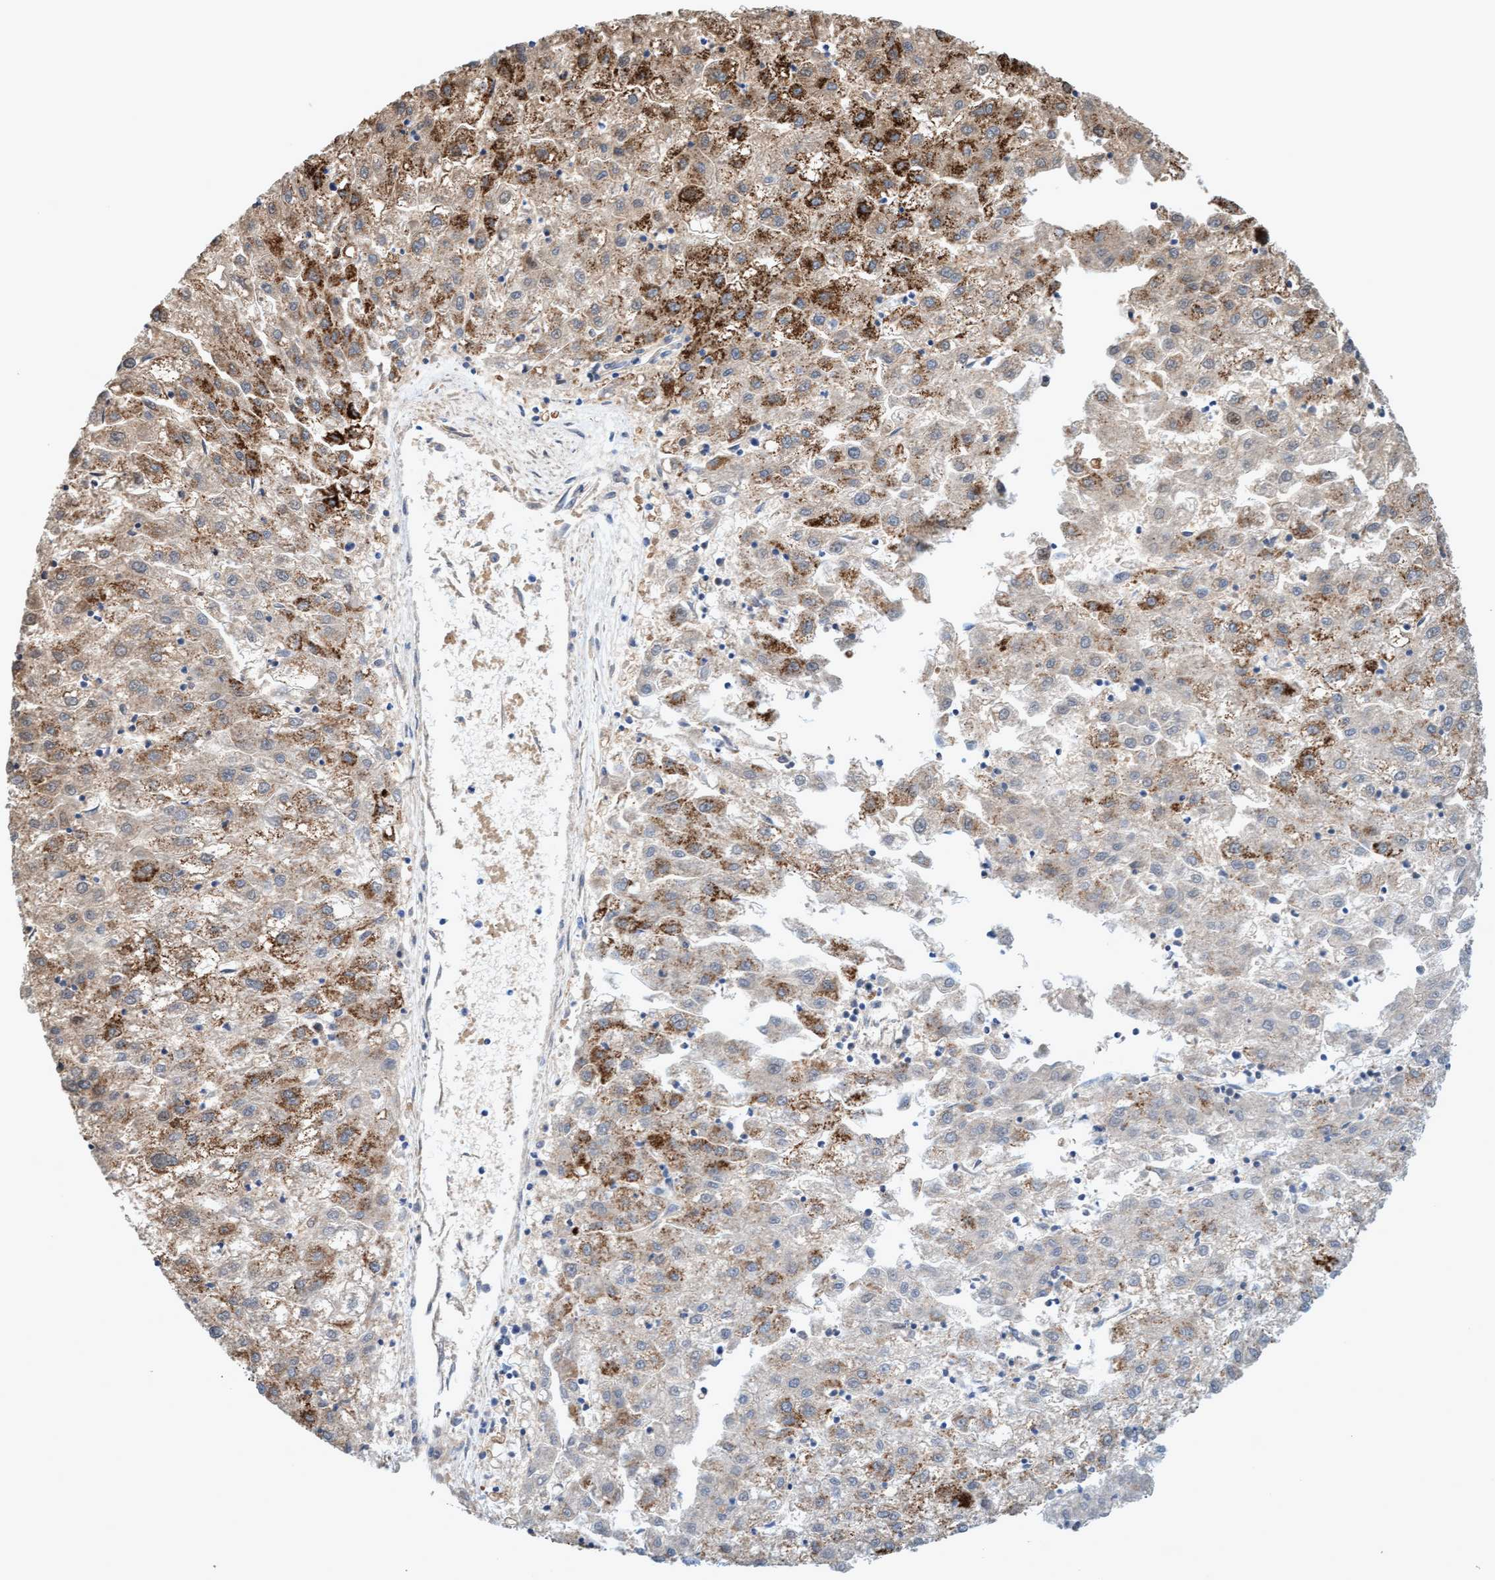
{"staining": {"intensity": "strong", "quantity": "<25%", "location": "cytoplasmic/membranous"}, "tissue": "liver cancer", "cell_type": "Tumor cells", "image_type": "cancer", "snomed": [{"axis": "morphology", "description": "Carcinoma, Hepatocellular, NOS"}, {"axis": "topography", "description": "Liver"}], "caption": "DAB (3,3'-diaminobenzidine) immunohistochemical staining of liver cancer reveals strong cytoplasmic/membranous protein expression in approximately <25% of tumor cells.", "gene": "MTFR1", "patient": {"sex": "male", "age": 72}}